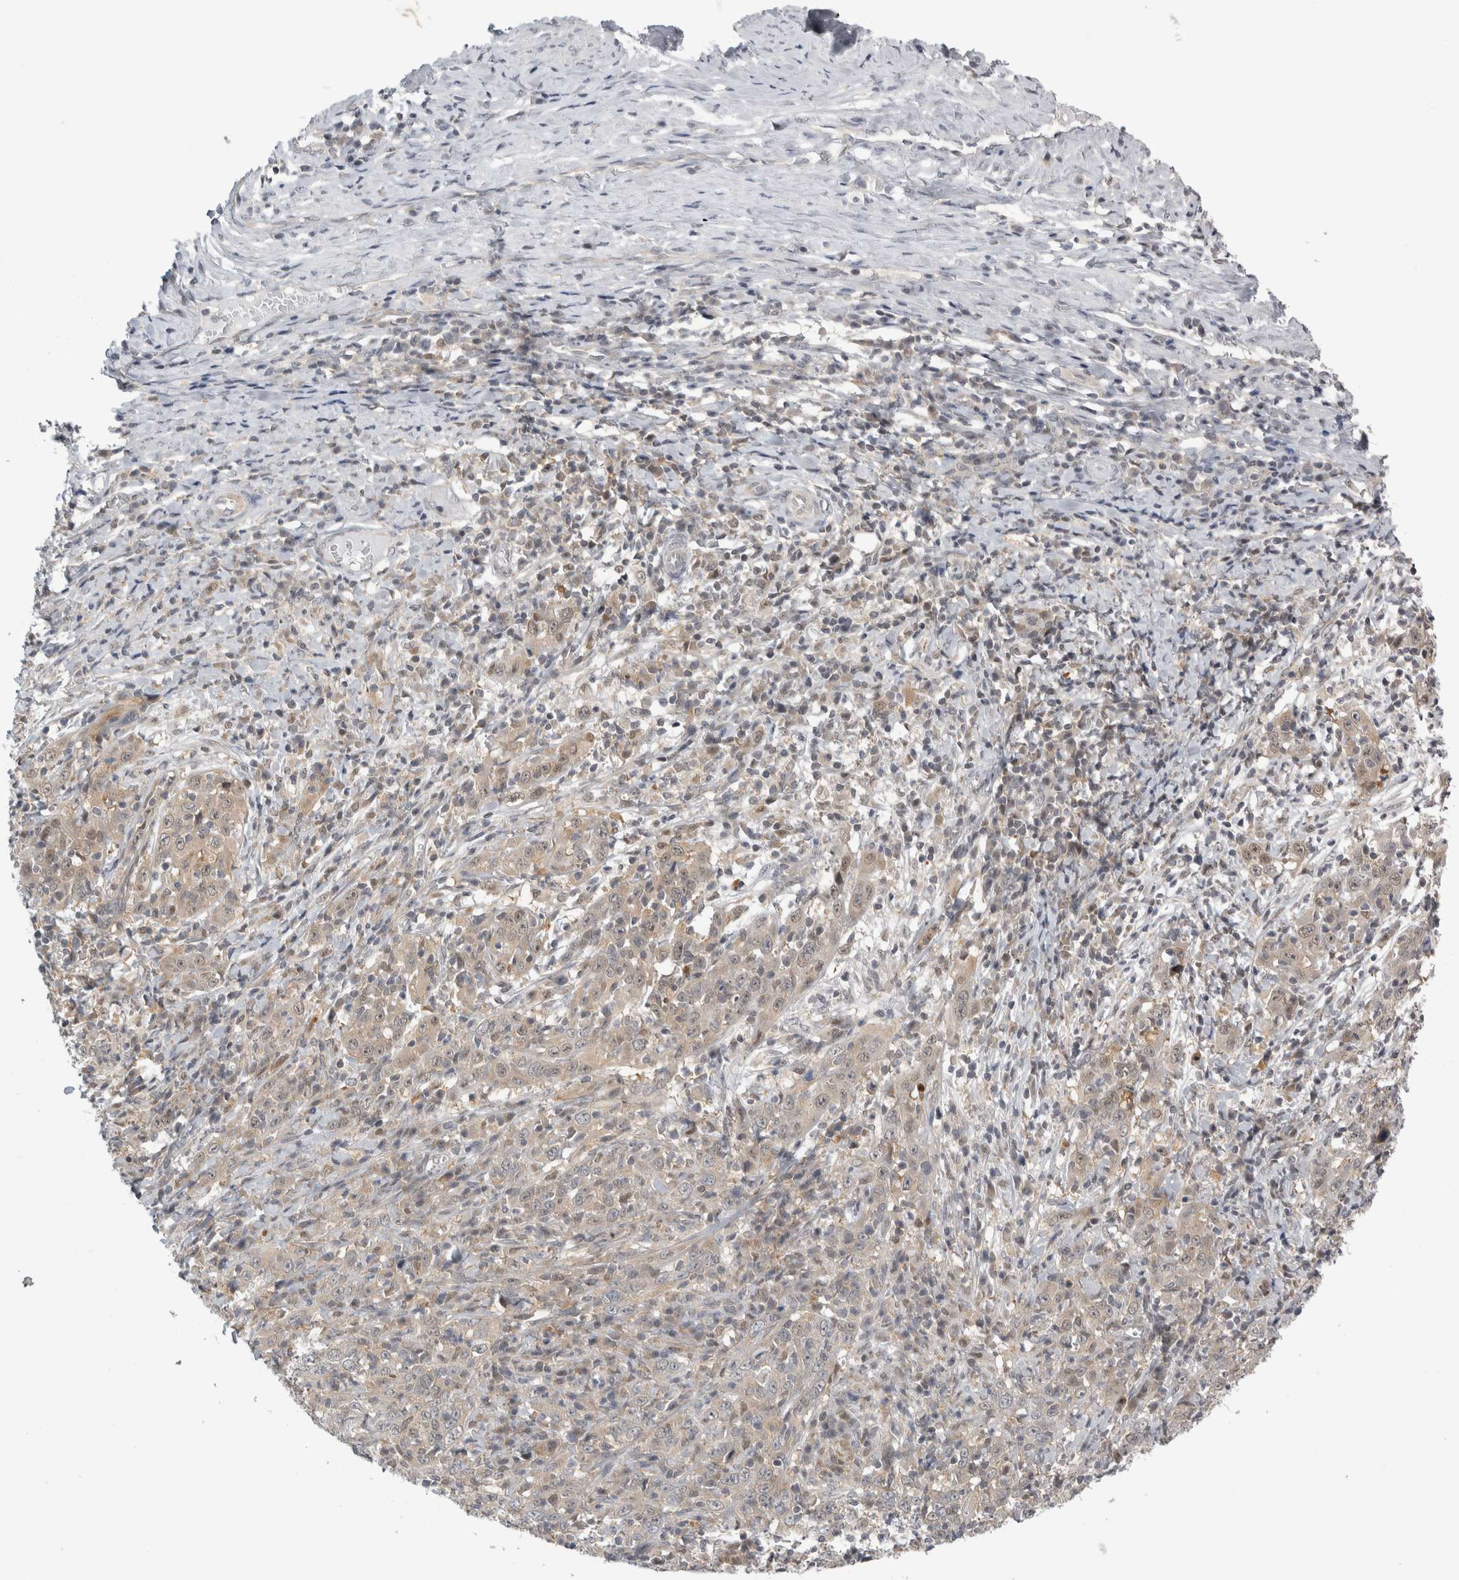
{"staining": {"intensity": "weak", "quantity": "25%-75%", "location": "cytoplasmic/membranous"}, "tissue": "cervical cancer", "cell_type": "Tumor cells", "image_type": "cancer", "snomed": [{"axis": "morphology", "description": "Squamous cell carcinoma, NOS"}, {"axis": "topography", "description": "Cervix"}], "caption": "A photomicrograph of cervical cancer (squamous cell carcinoma) stained for a protein shows weak cytoplasmic/membranous brown staining in tumor cells.", "gene": "PSMB2", "patient": {"sex": "female", "age": 46}}